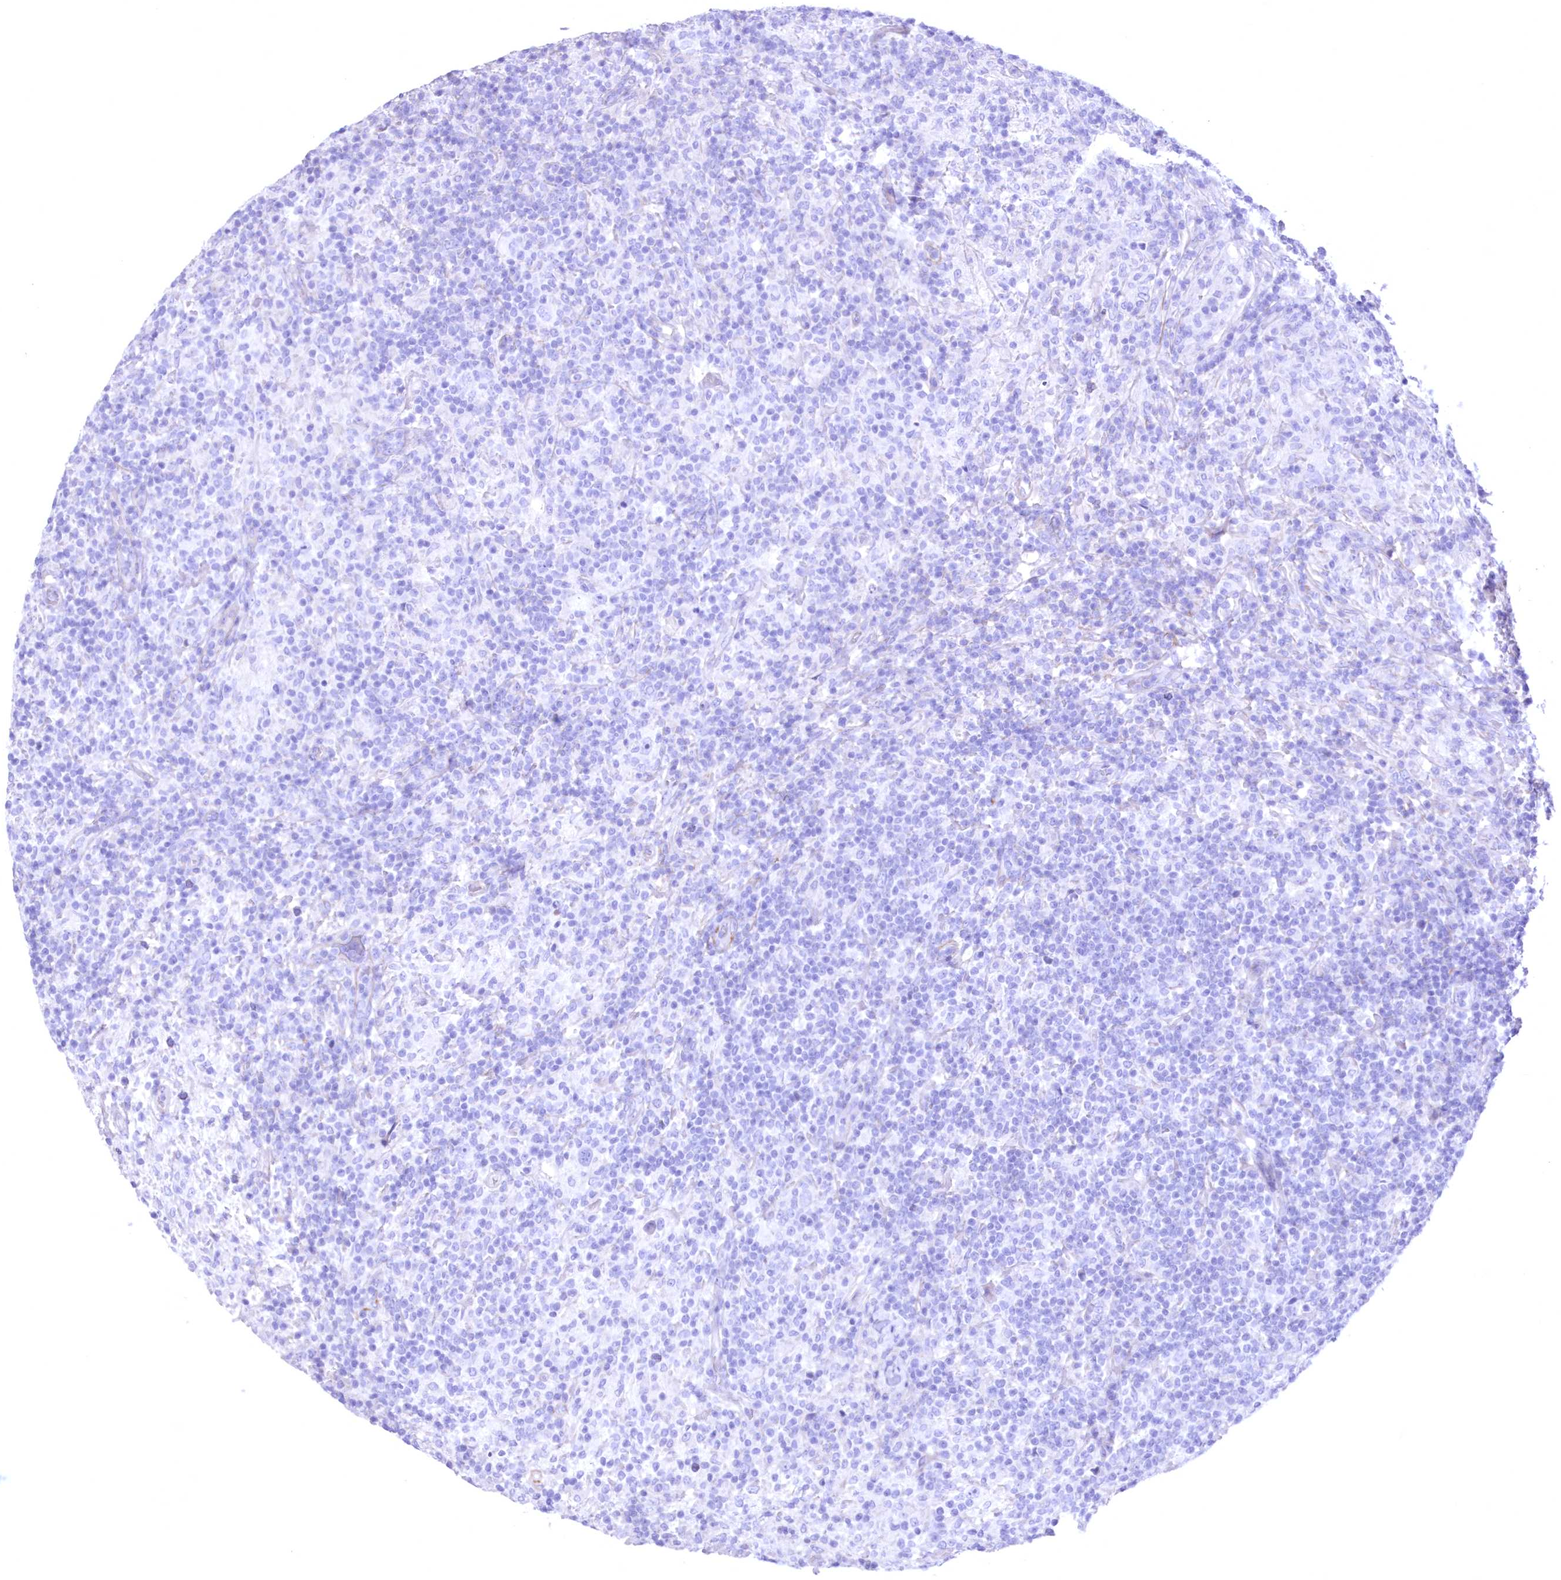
{"staining": {"intensity": "negative", "quantity": "none", "location": "none"}, "tissue": "lymphoma", "cell_type": "Tumor cells", "image_type": "cancer", "snomed": [{"axis": "morphology", "description": "Hodgkin's disease, NOS"}, {"axis": "topography", "description": "Lymph node"}], "caption": "Tumor cells are negative for brown protein staining in Hodgkin's disease.", "gene": "WDR74", "patient": {"sex": "male", "age": 70}}